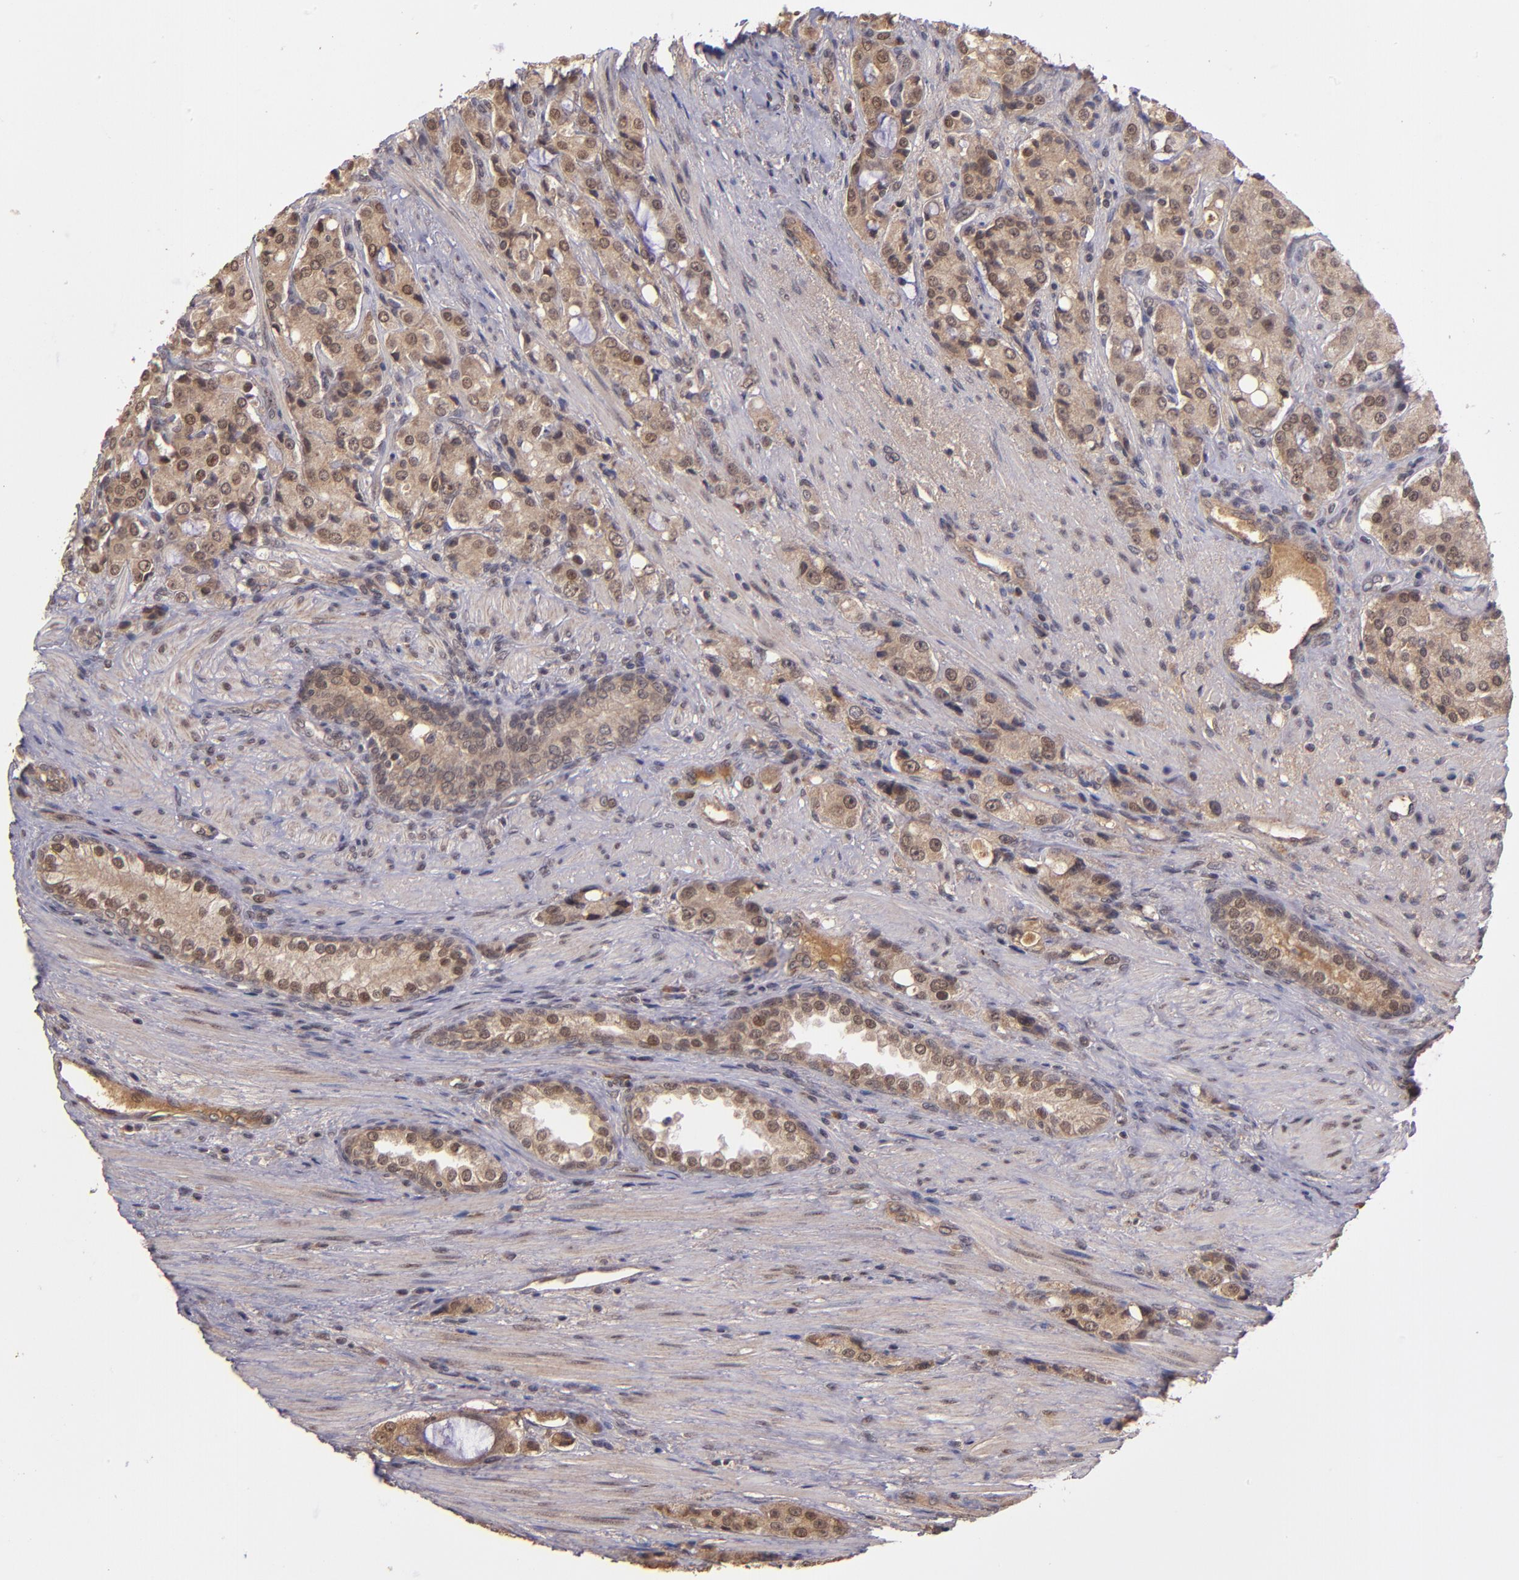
{"staining": {"intensity": "weak", "quantity": ">75%", "location": "cytoplasmic/membranous,nuclear"}, "tissue": "prostate cancer", "cell_type": "Tumor cells", "image_type": "cancer", "snomed": [{"axis": "morphology", "description": "Adenocarcinoma, High grade"}, {"axis": "topography", "description": "Prostate"}], "caption": "This histopathology image exhibits prostate cancer (adenocarcinoma (high-grade)) stained with immunohistochemistry to label a protein in brown. The cytoplasmic/membranous and nuclear of tumor cells show weak positivity for the protein. Nuclei are counter-stained blue.", "gene": "ABHD12B", "patient": {"sex": "male", "age": 72}}